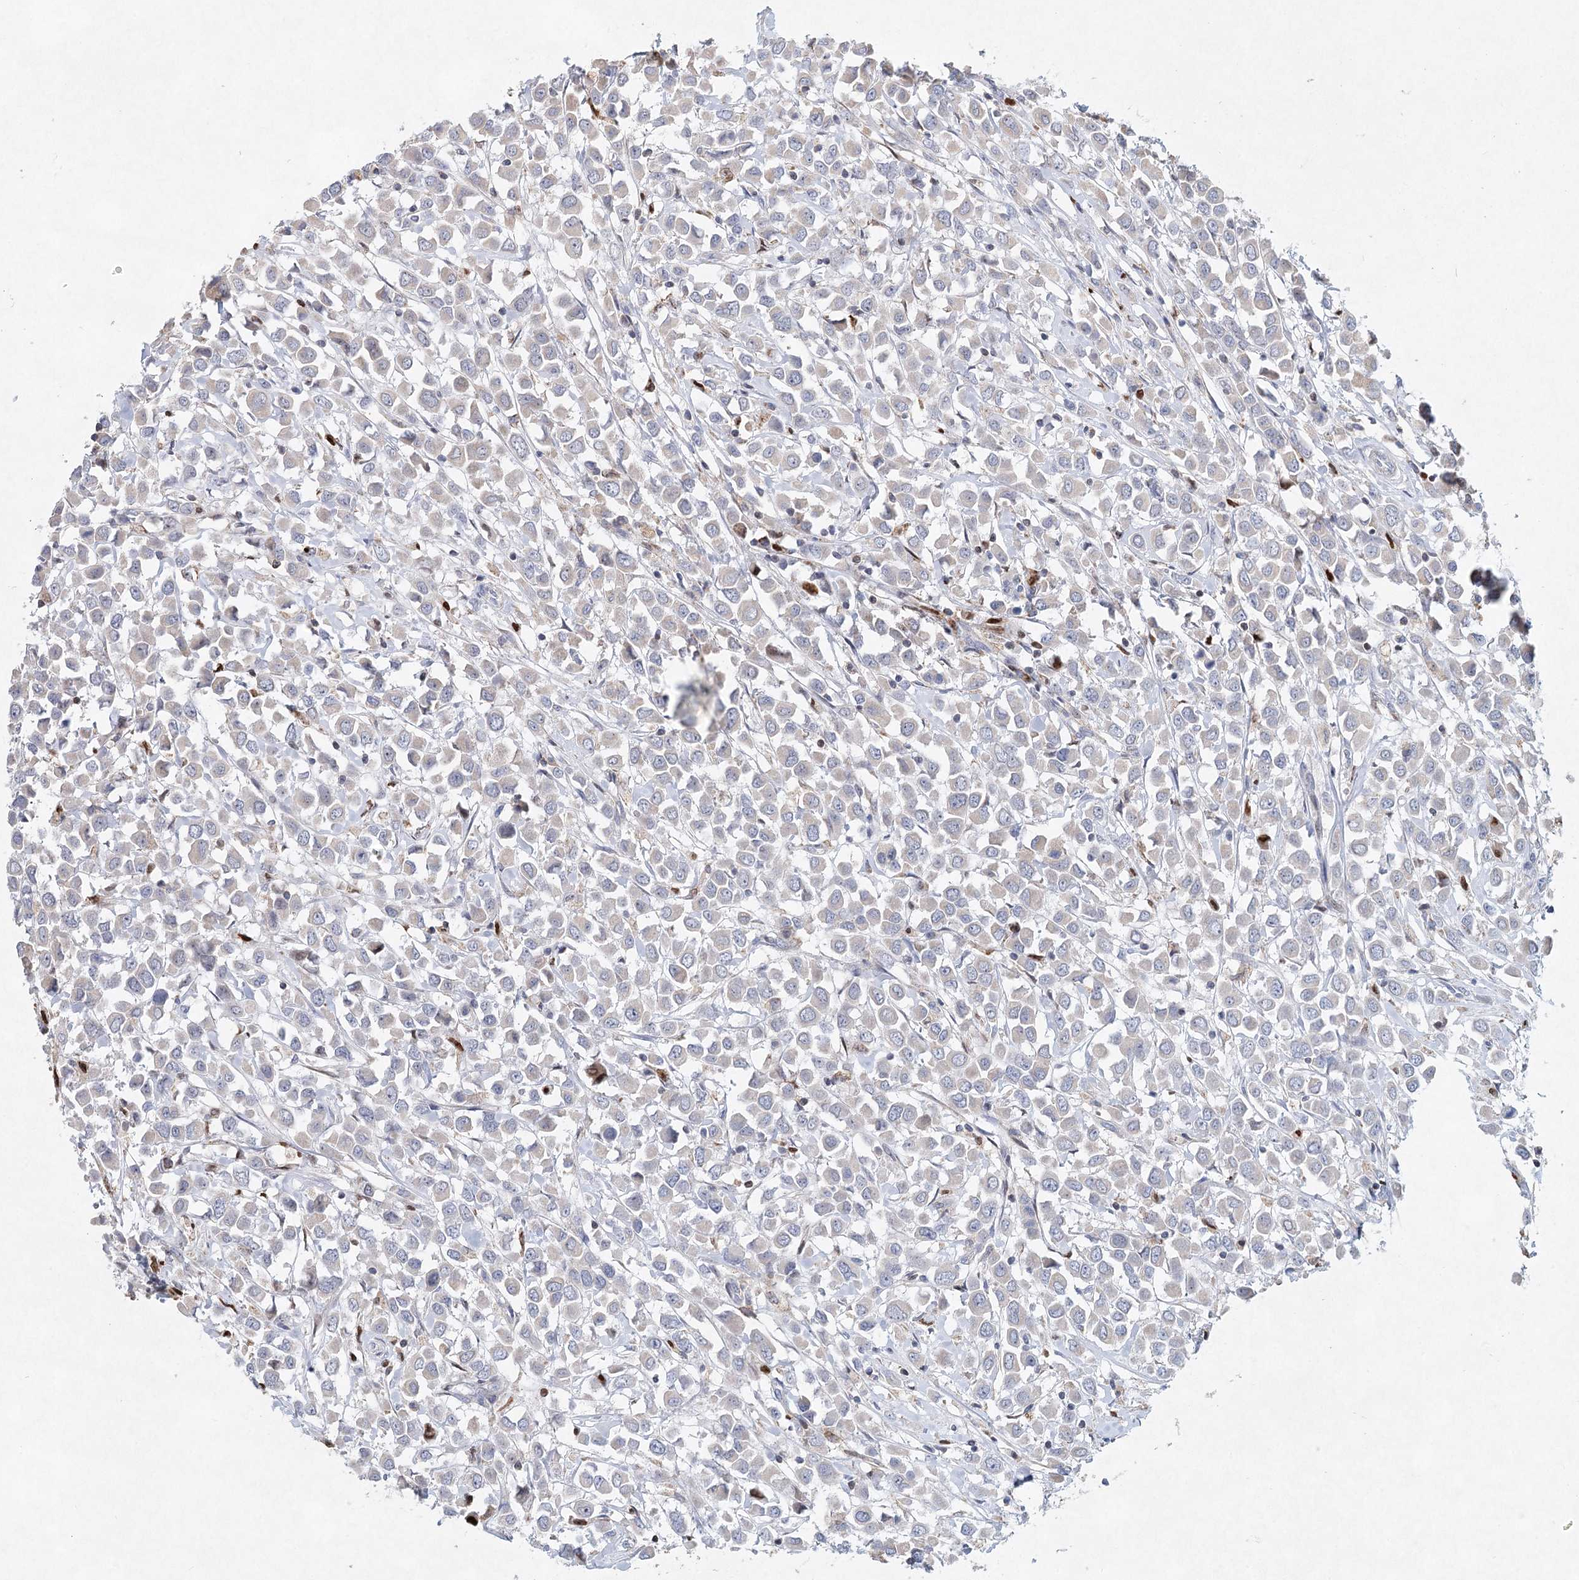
{"staining": {"intensity": "negative", "quantity": "none", "location": "none"}, "tissue": "breast cancer", "cell_type": "Tumor cells", "image_type": "cancer", "snomed": [{"axis": "morphology", "description": "Duct carcinoma"}, {"axis": "topography", "description": "Breast"}], "caption": "High magnification brightfield microscopy of breast intraductal carcinoma stained with DAB (3,3'-diaminobenzidine) (brown) and counterstained with hematoxylin (blue): tumor cells show no significant staining.", "gene": "XPO6", "patient": {"sex": "female", "age": 61}}